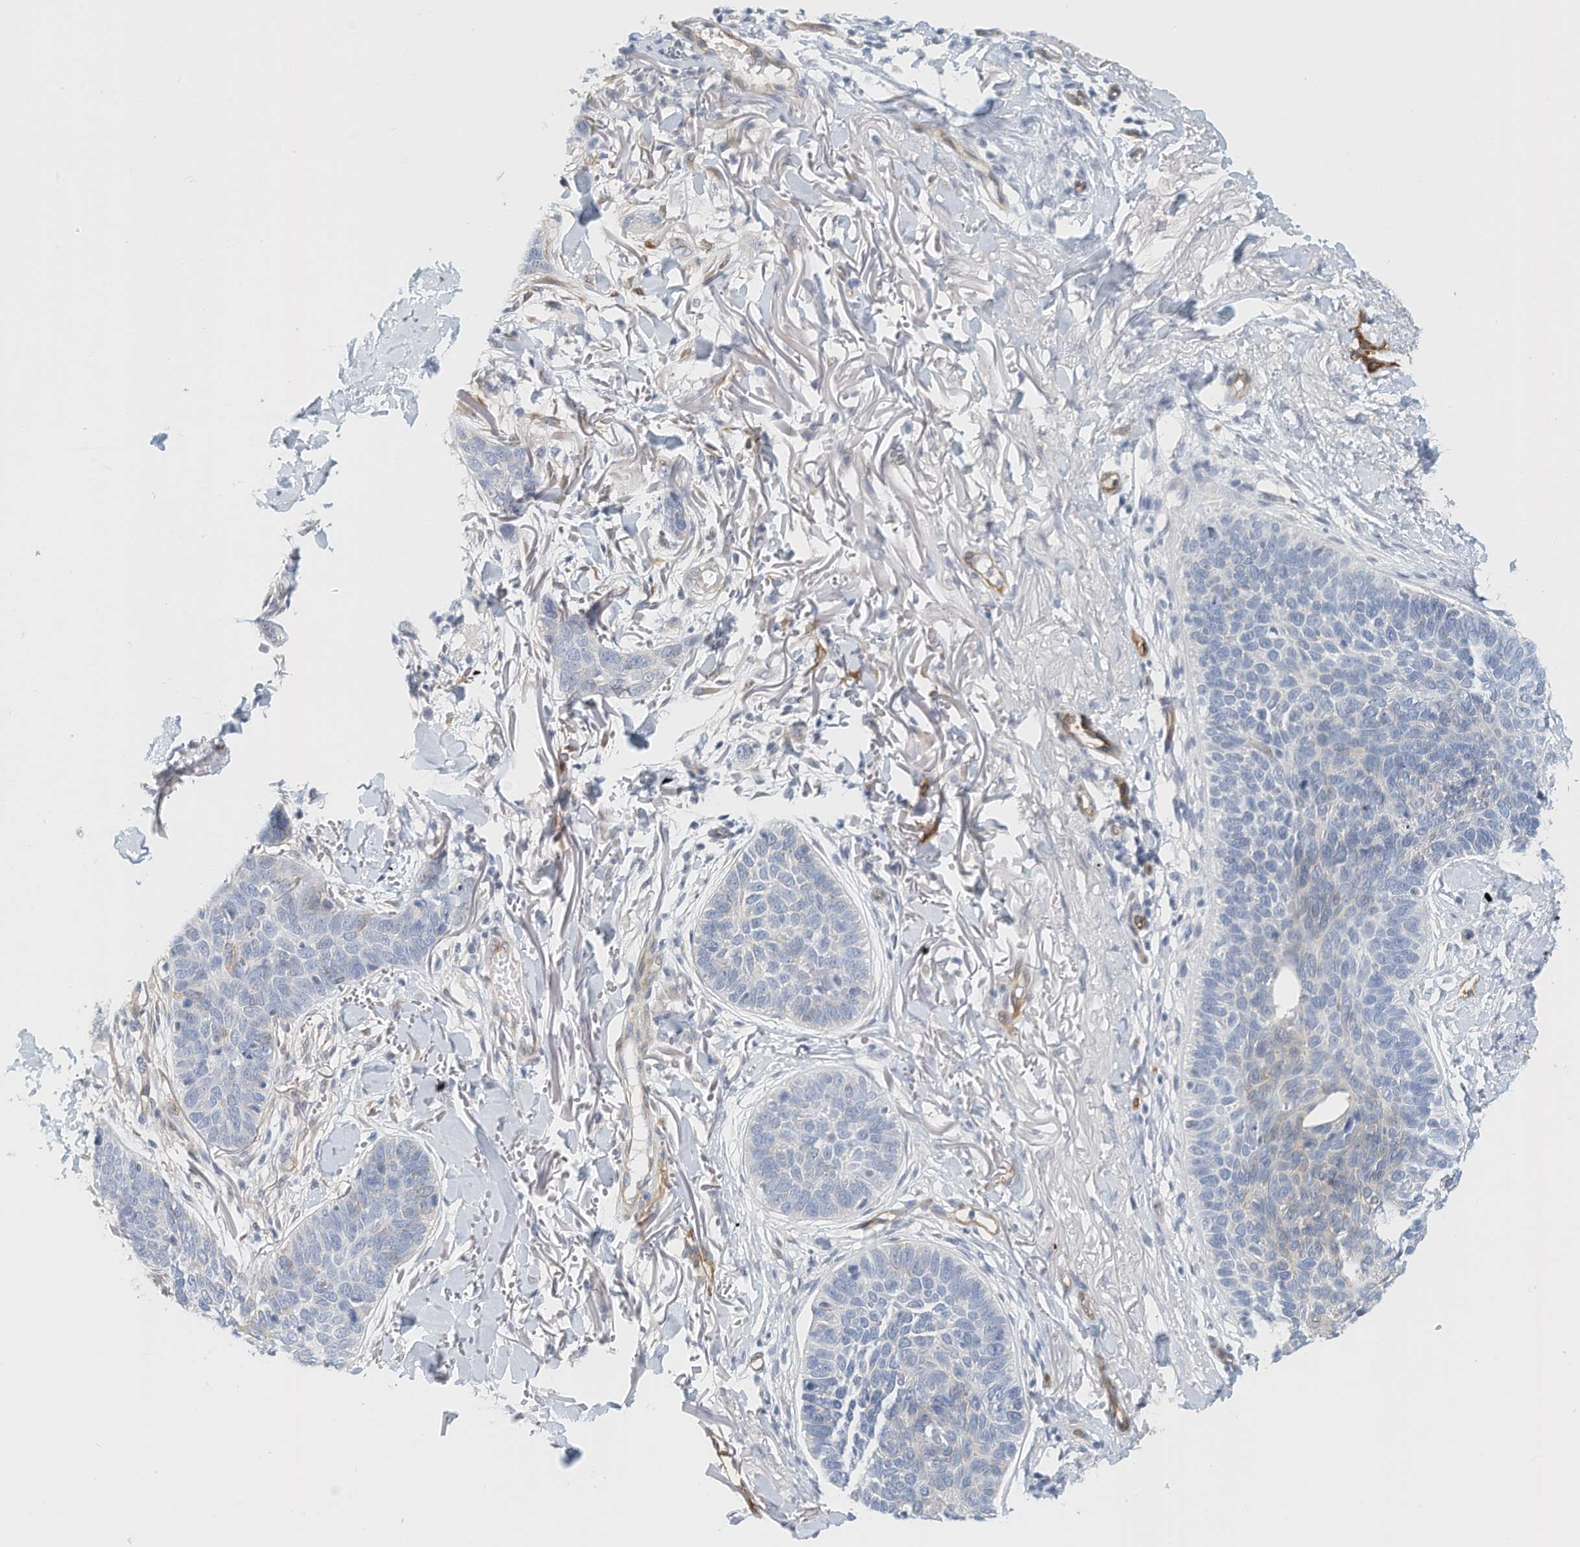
{"staining": {"intensity": "weak", "quantity": "<25%", "location": "cytoplasmic/membranous"}, "tissue": "skin cancer", "cell_type": "Tumor cells", "image_type": "cancer", "snomed": [{"axis": "morphology", "description": "Basal cell carcinoma"}, {"axis": "topography", "description": "Skin"}], "caption": "This histopathology image is of skin basal cell carcinoma stained with immunohistochemistry (IHC) to label a protein in brown with the nuclei are counter-stained blue. There is no expression in tumor cells.", "gene": "ARHGAP28", "patient": {"sex": "male", "age": 85}}